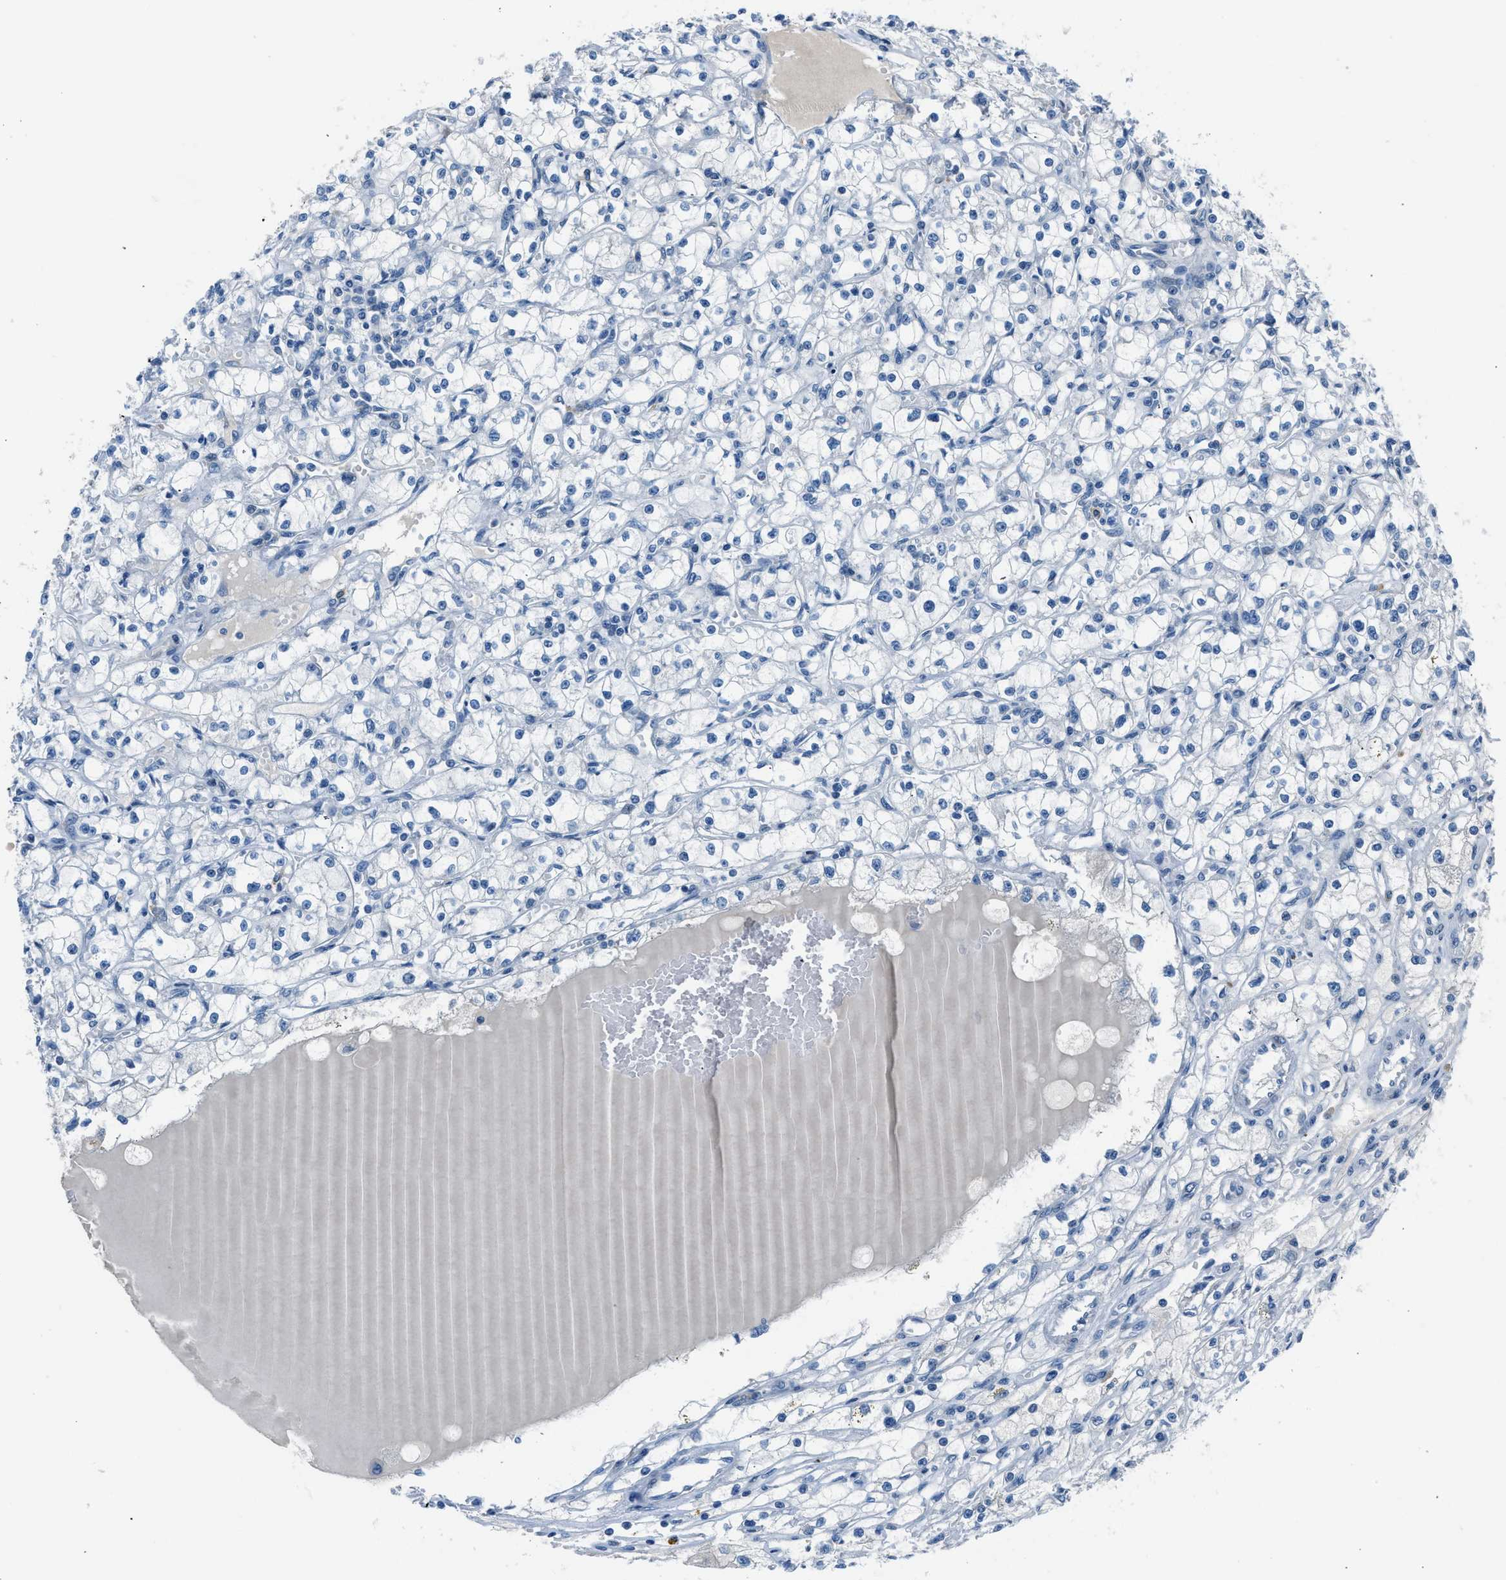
{"staining": {"intensity": "negative", "quantity": "none", "location": "none"}, "tissue": "renal cancer", "cell_type": "Tumor cells", "image_type": "cancer", "snomed": [{"axis": "morphology", "description": "Adenocarcinoma, NOS"}, {"axis": "topography", "description": "Kidney"}], "caption": "Tumor cells show no significant protein positivity in renal cancer.", "gene": "RNF41", "patient": {"sex": "male", "age": 56}}